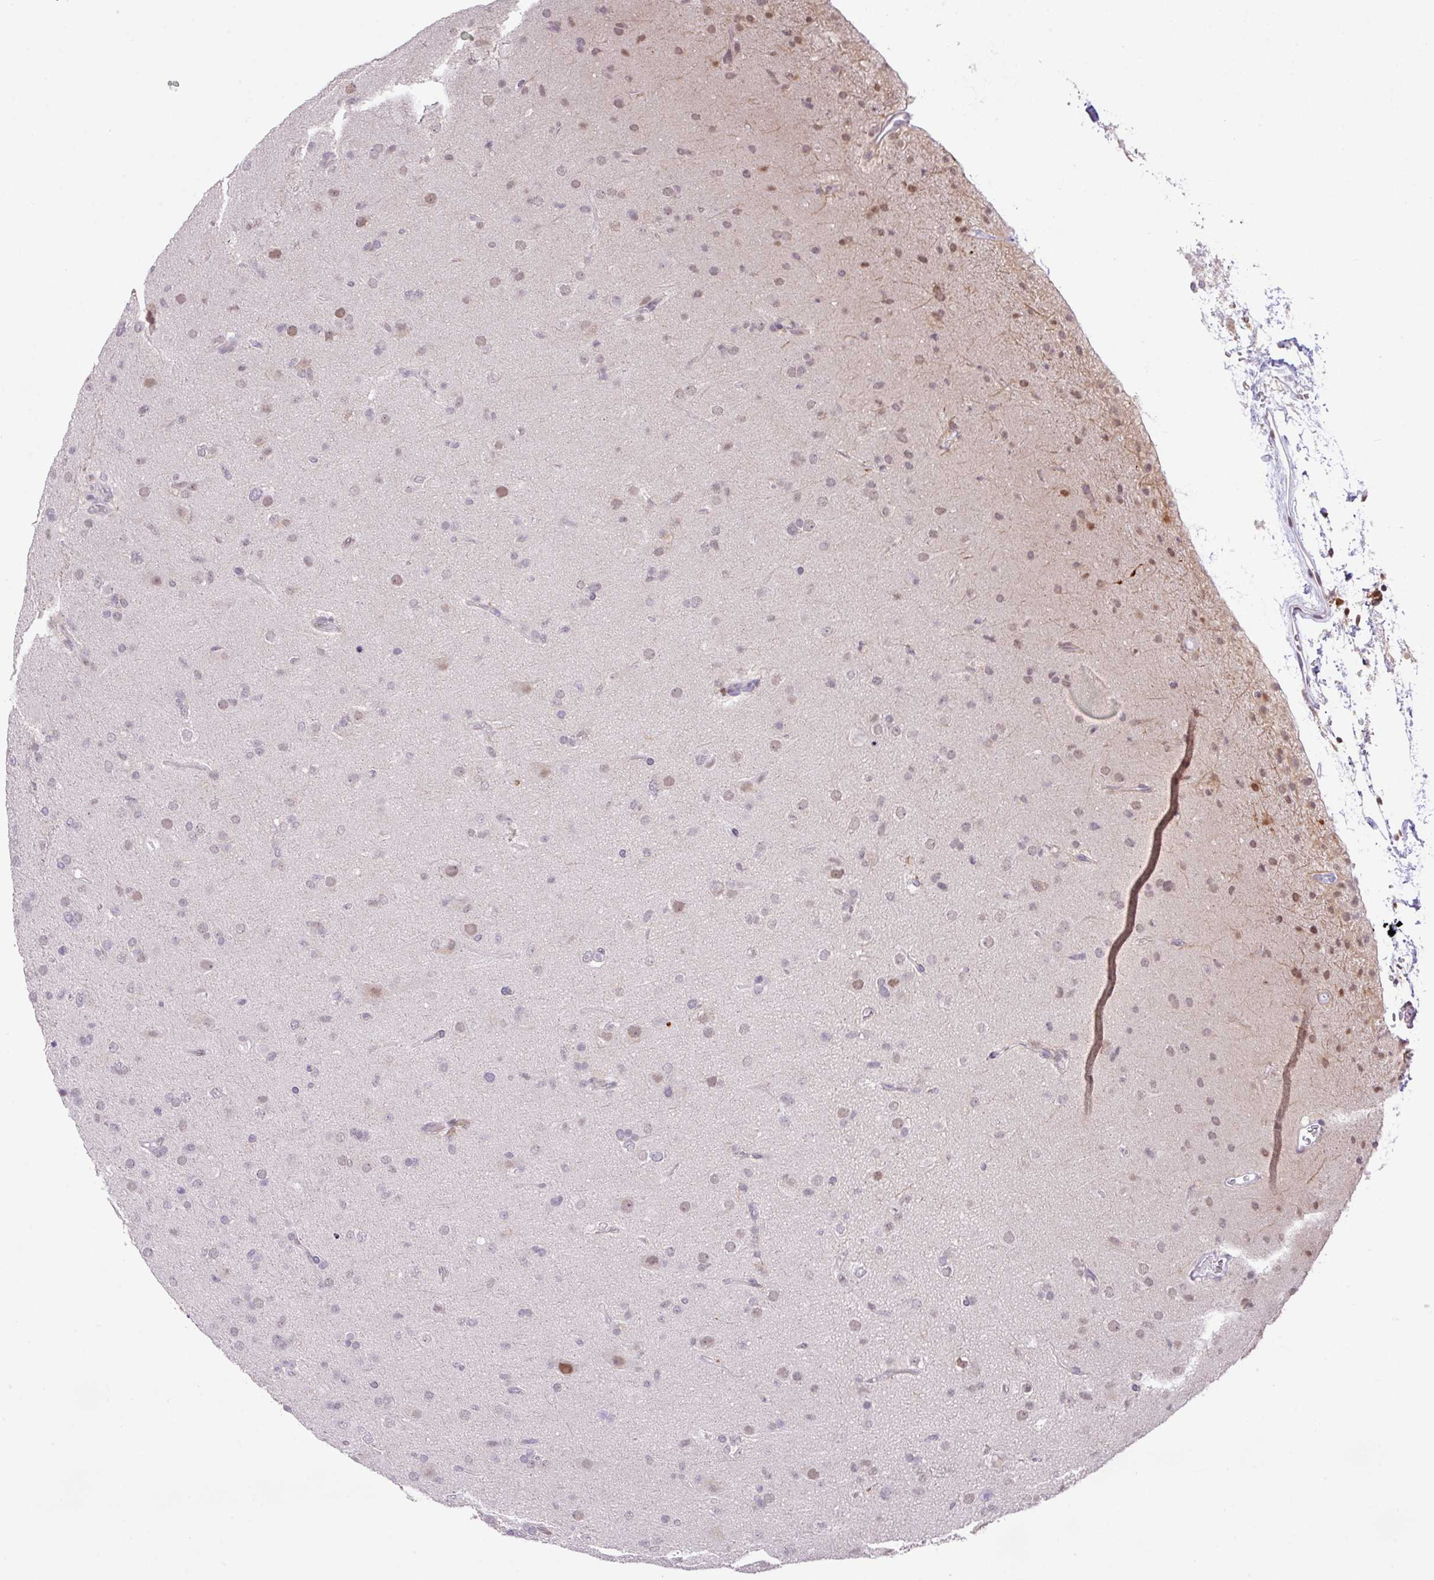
{"staining": {"intensity": "weak", "quantity": "25%-75%", "location": "nuclear"}, "tissue": "glioma", "cell_type": "Tumor cells", "image_type": "cancer", "snomed": [{"axis": "morphology", "description": "Glioma, malignant, Low grade"}, {"axis": "topography", "description": "Brain"}], "caption": "A high-resolution image shows immunohistochemistry staining of malignant low-grade glioma, which demonstrates weak nuclear positivity in approximately 25%-75% of tumor cells.", "gene": "ANKRD13B", "patient": {"sex": "male", "age": 65}}